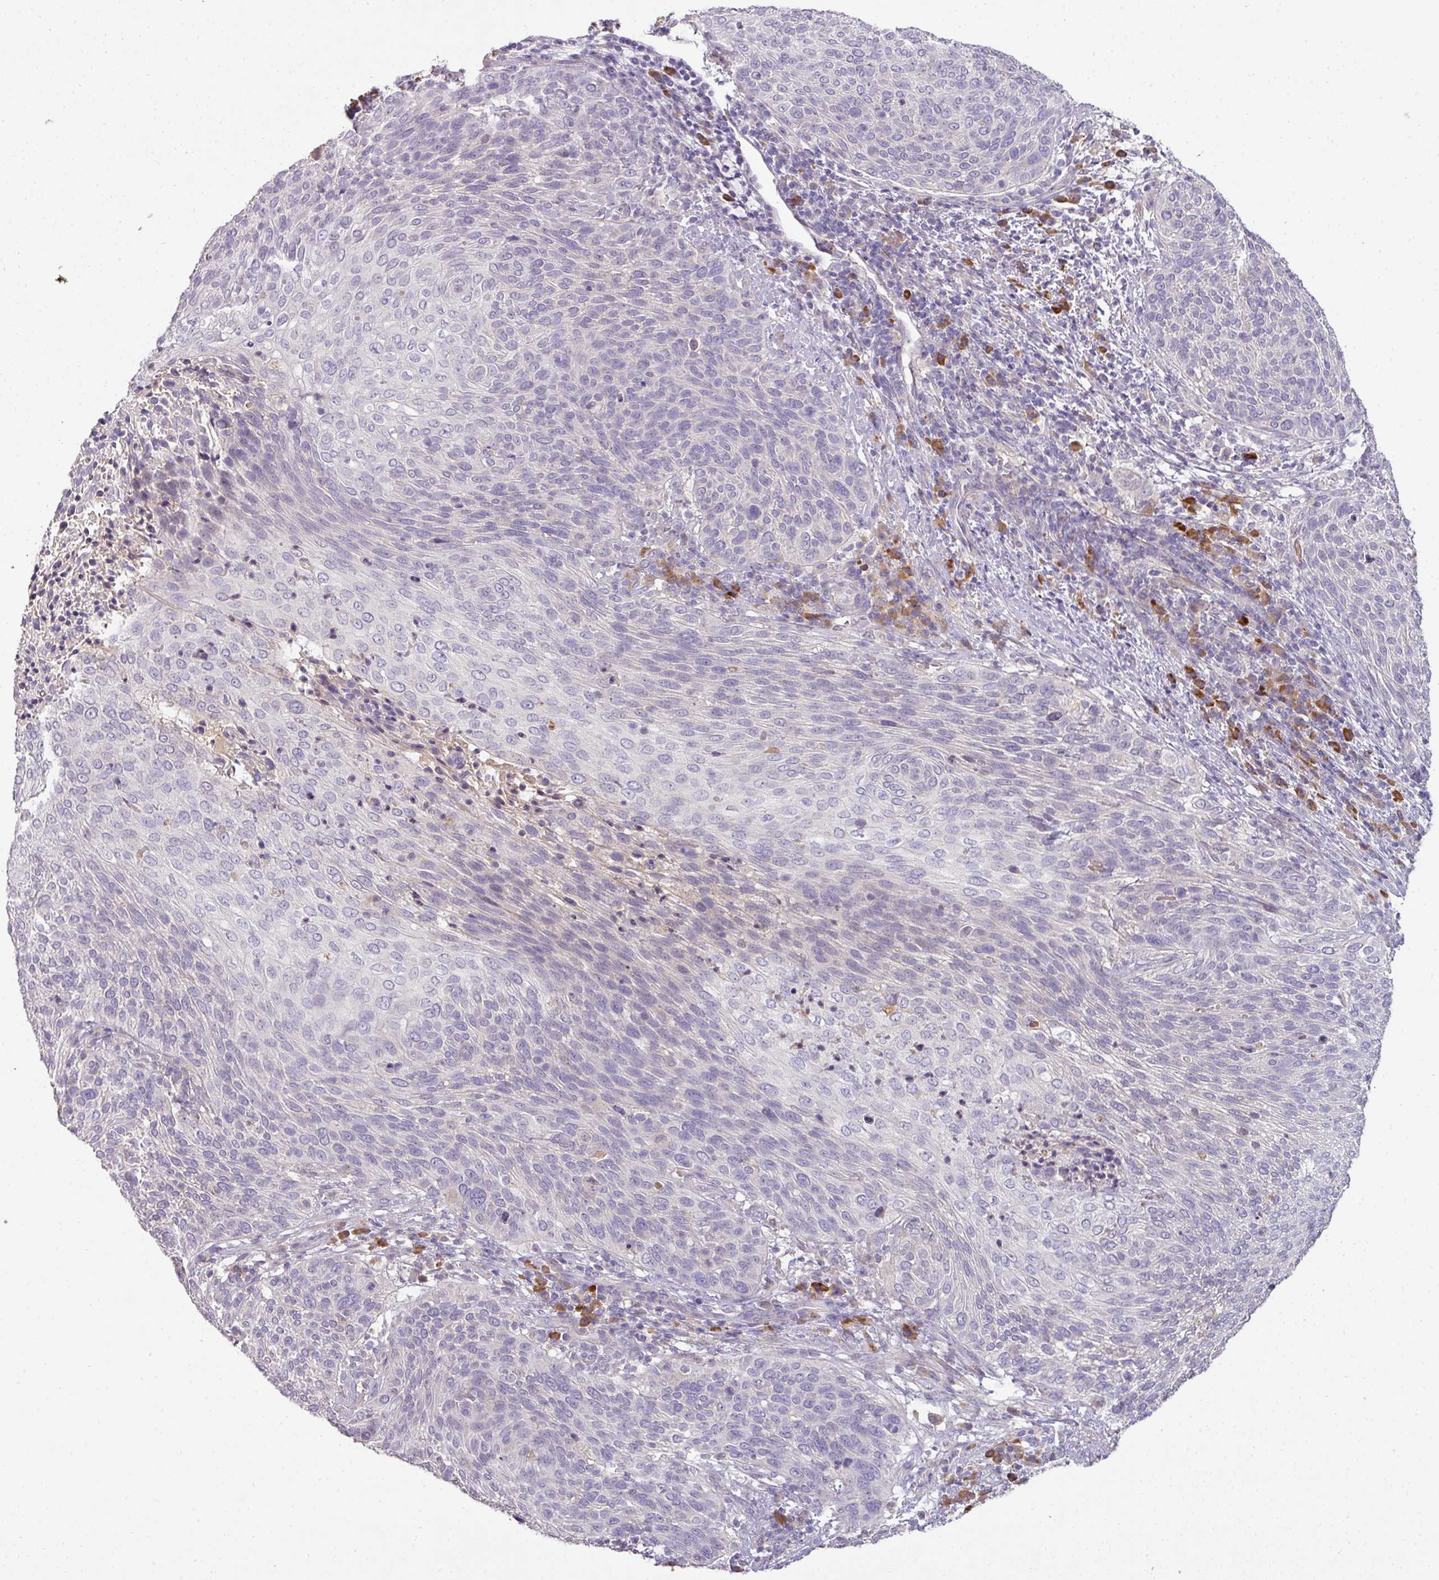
{"staining": {"intensity": "negative", "quantity": "none", "location": "none"}, "tissue": "cervical cancer", "cell_type": "Tumor cells", "image_type": "cancer", "snomed": [{"axis": "morphology", "description": "Squamous cell carcinoma, NOS"}, {"axis": "topography", "description": "Cervix"}], "caption": "Tumor cells are negative for brown protein staining in squamous cell carcinoma (cervical).", "gene": "ZNF266", "patient": {"sex": "female", "age": 31}}